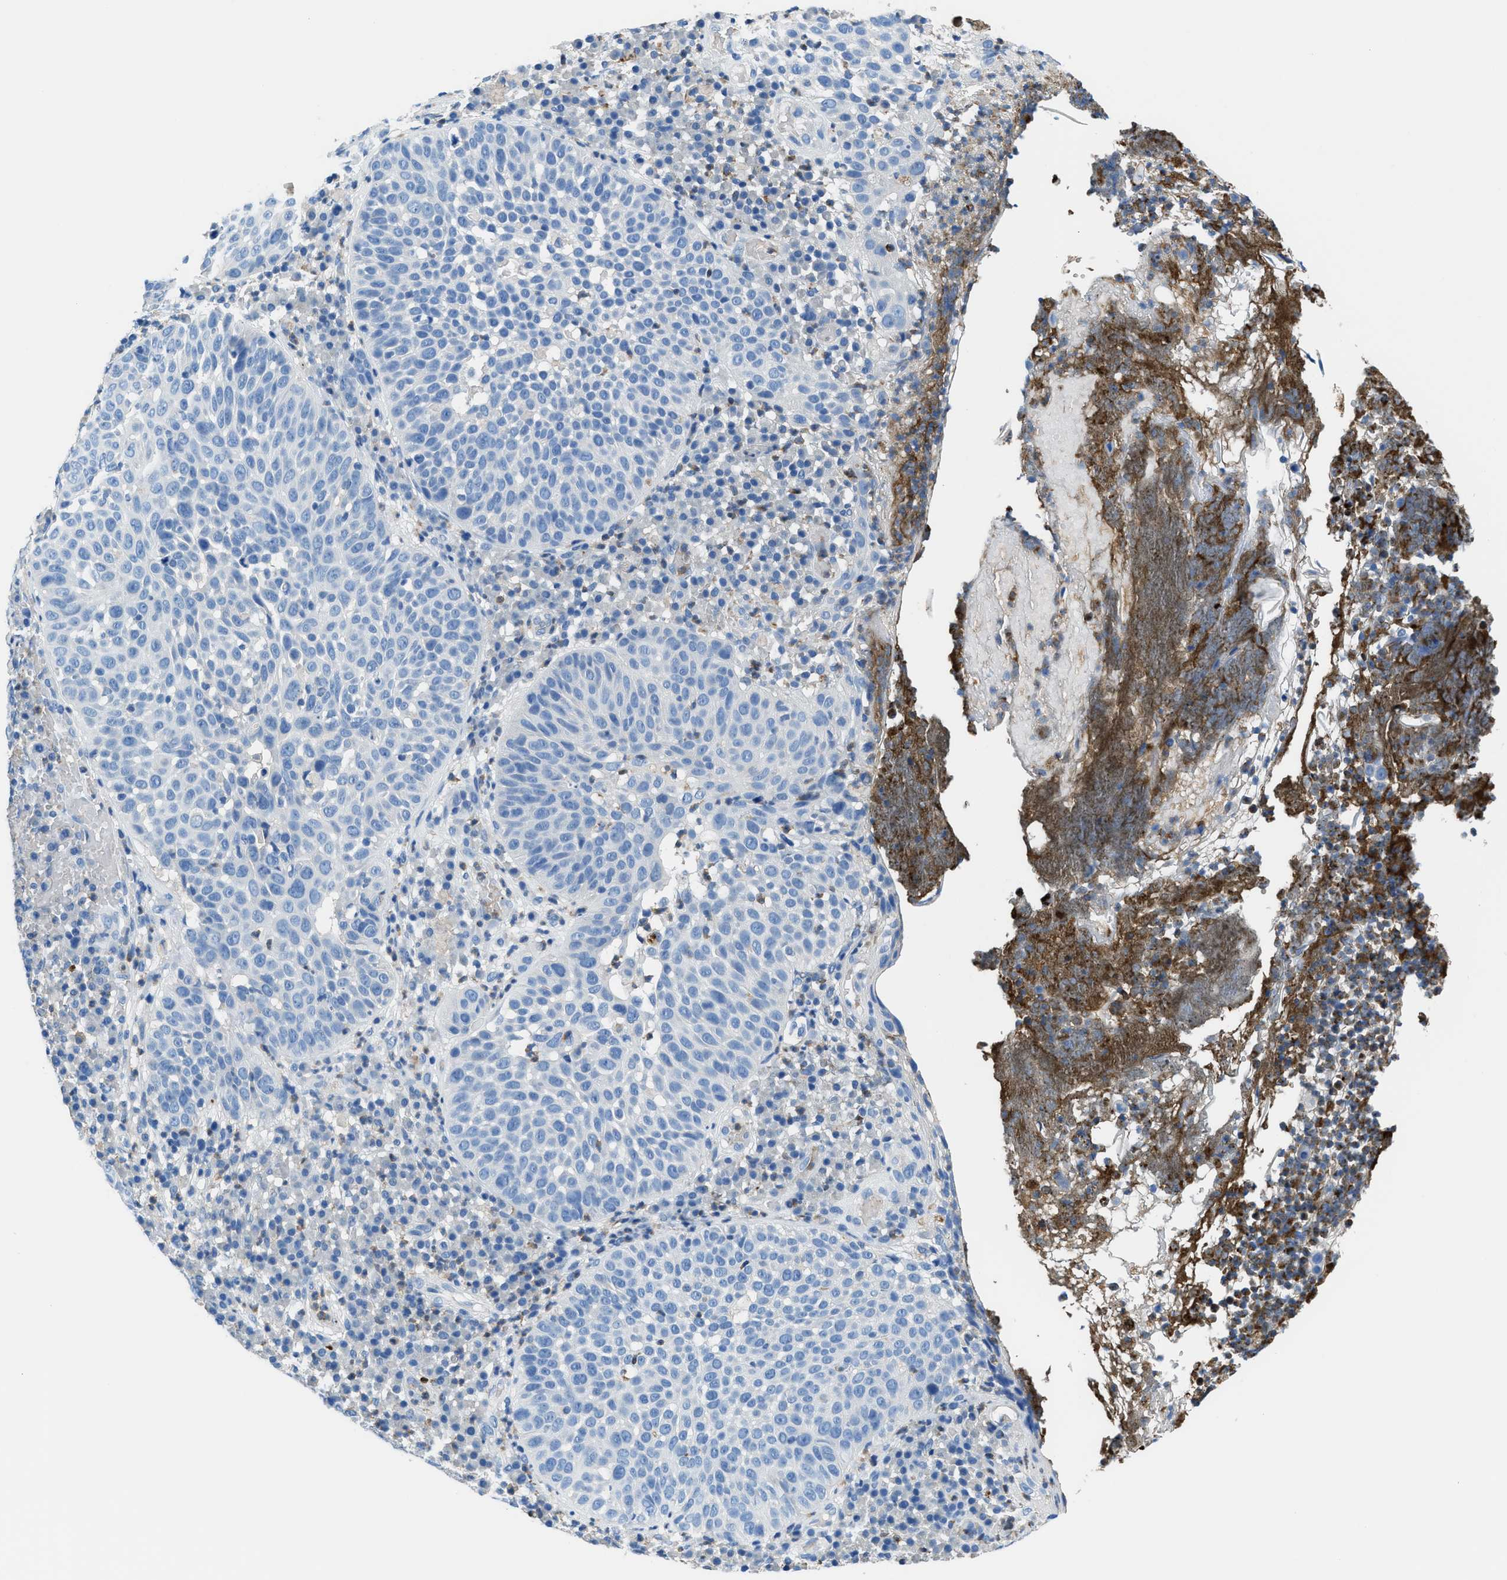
{"staining": {"intensity": "negative", "quantity": "none", "location": "none"}, "tissue": "skin cancer", "cell_type": "Tumor cells", "image_type": "cancer", "snomed": [{"axis": "morphology", "description": "Squamous cell carcinoma in situ, NOS"}, {"axis": "morphology", "description": "Squamous cell carcinoma, NOS"}, {"axis": "topography", "description": "Skin"}], "caption": "An image of skin cancer stained for a protein displays no brown staining in tumor cells. (Immunohistochemistry, brightfield microscopy, high magnification).", "gene": "NEB", "patient": {"sex": "male", "age": 93}}